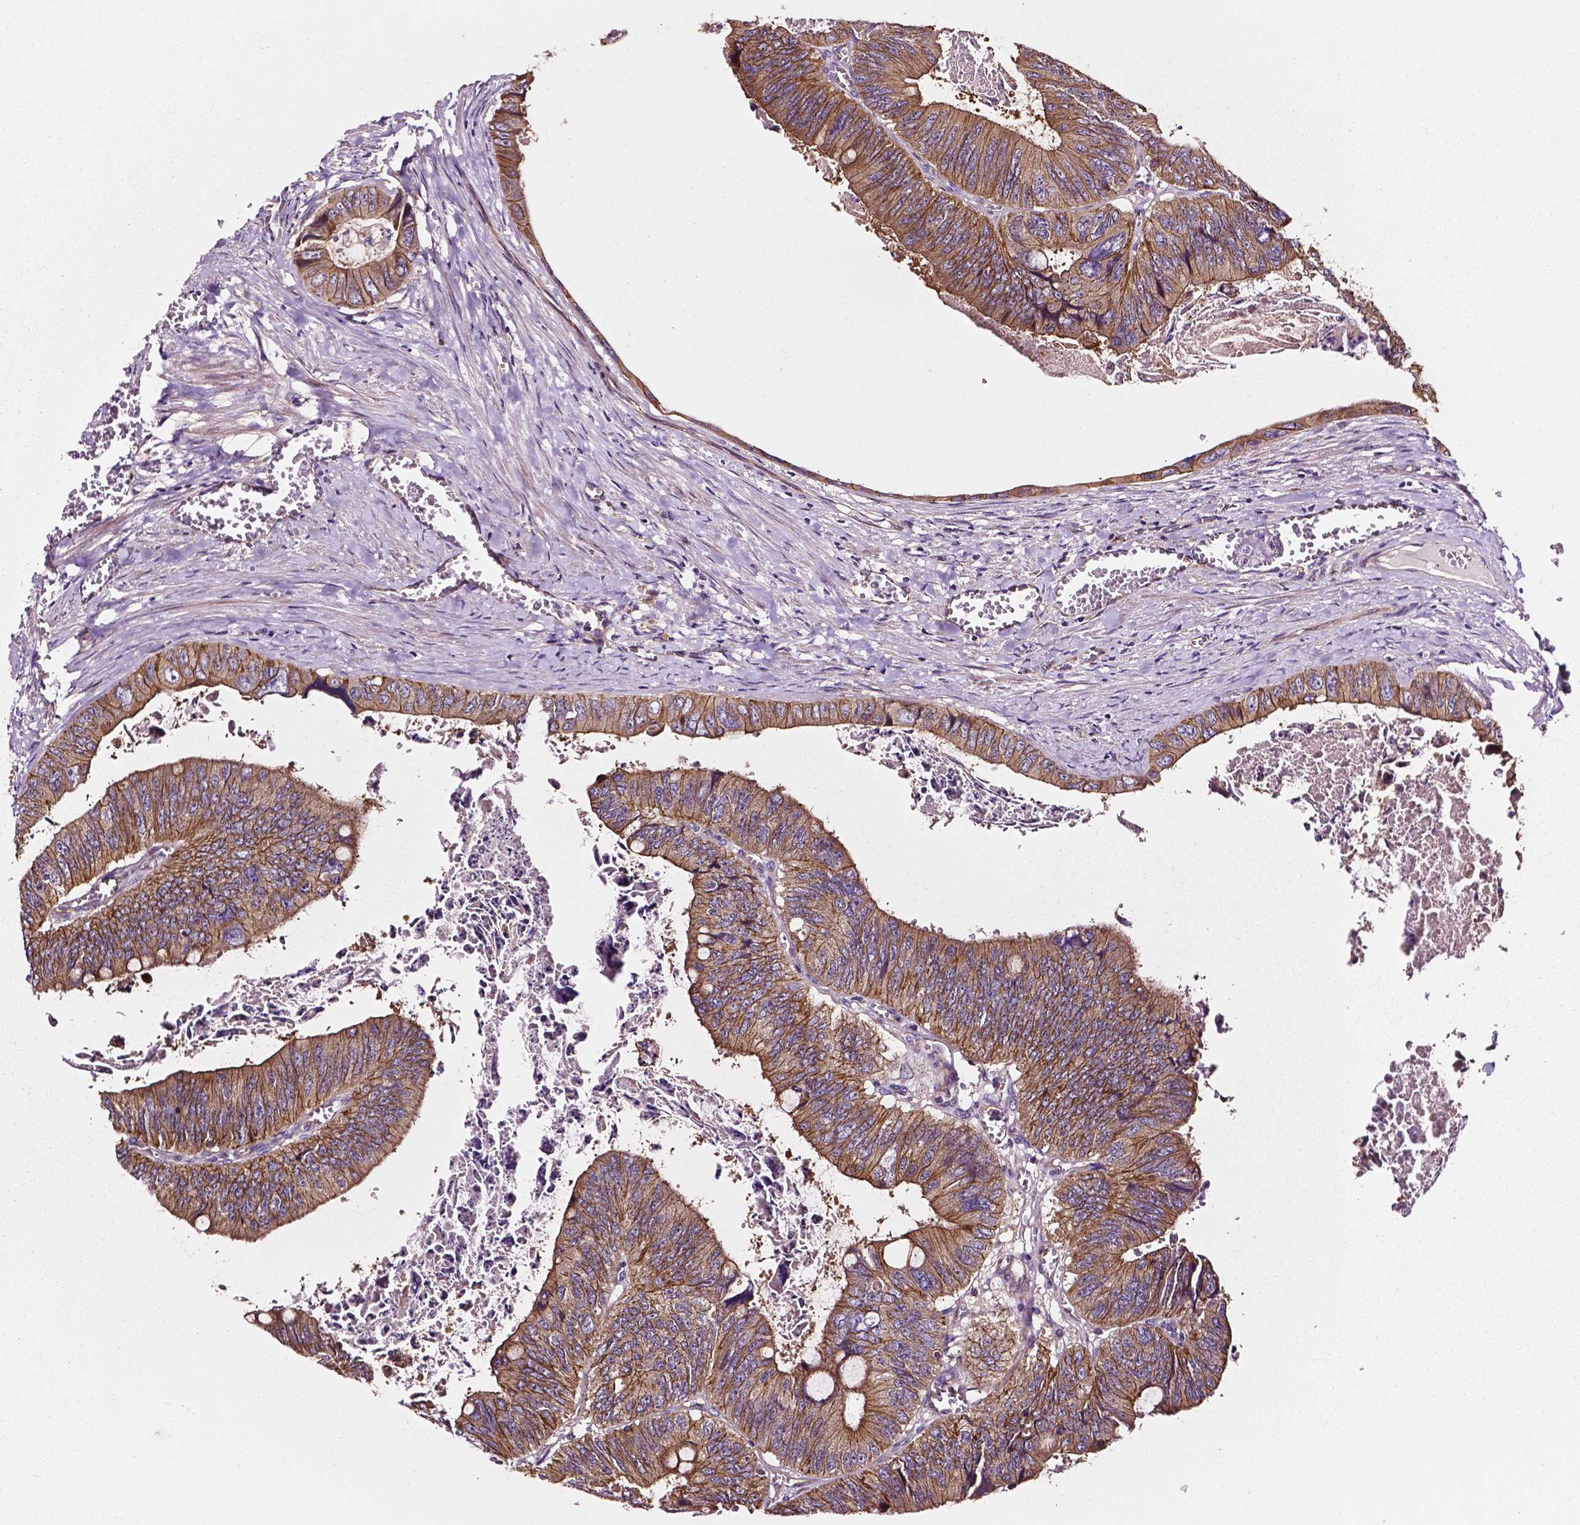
{"staining": {"intensity": "moderate", "quantity": ">75%", "location": "cytoplasmic/membranous"}, "tissue": "colorectal cancer", "cell_type": "Tumor cells", "image_type": "cancer", "snomed": [{"axis": "morphology", "description": "Adenocarcinoma, NOS"}, {"axis": "topography", "description": "Colon"}], "caption": "Adenocarcinoma (colorectal) stained with a brown dye reveals moderate cytoplasmic/membranous positive positivity in about >75% of tumor cells.", "gene": "ATG16L1", "patient": {"sex": "female", "age": 84}}